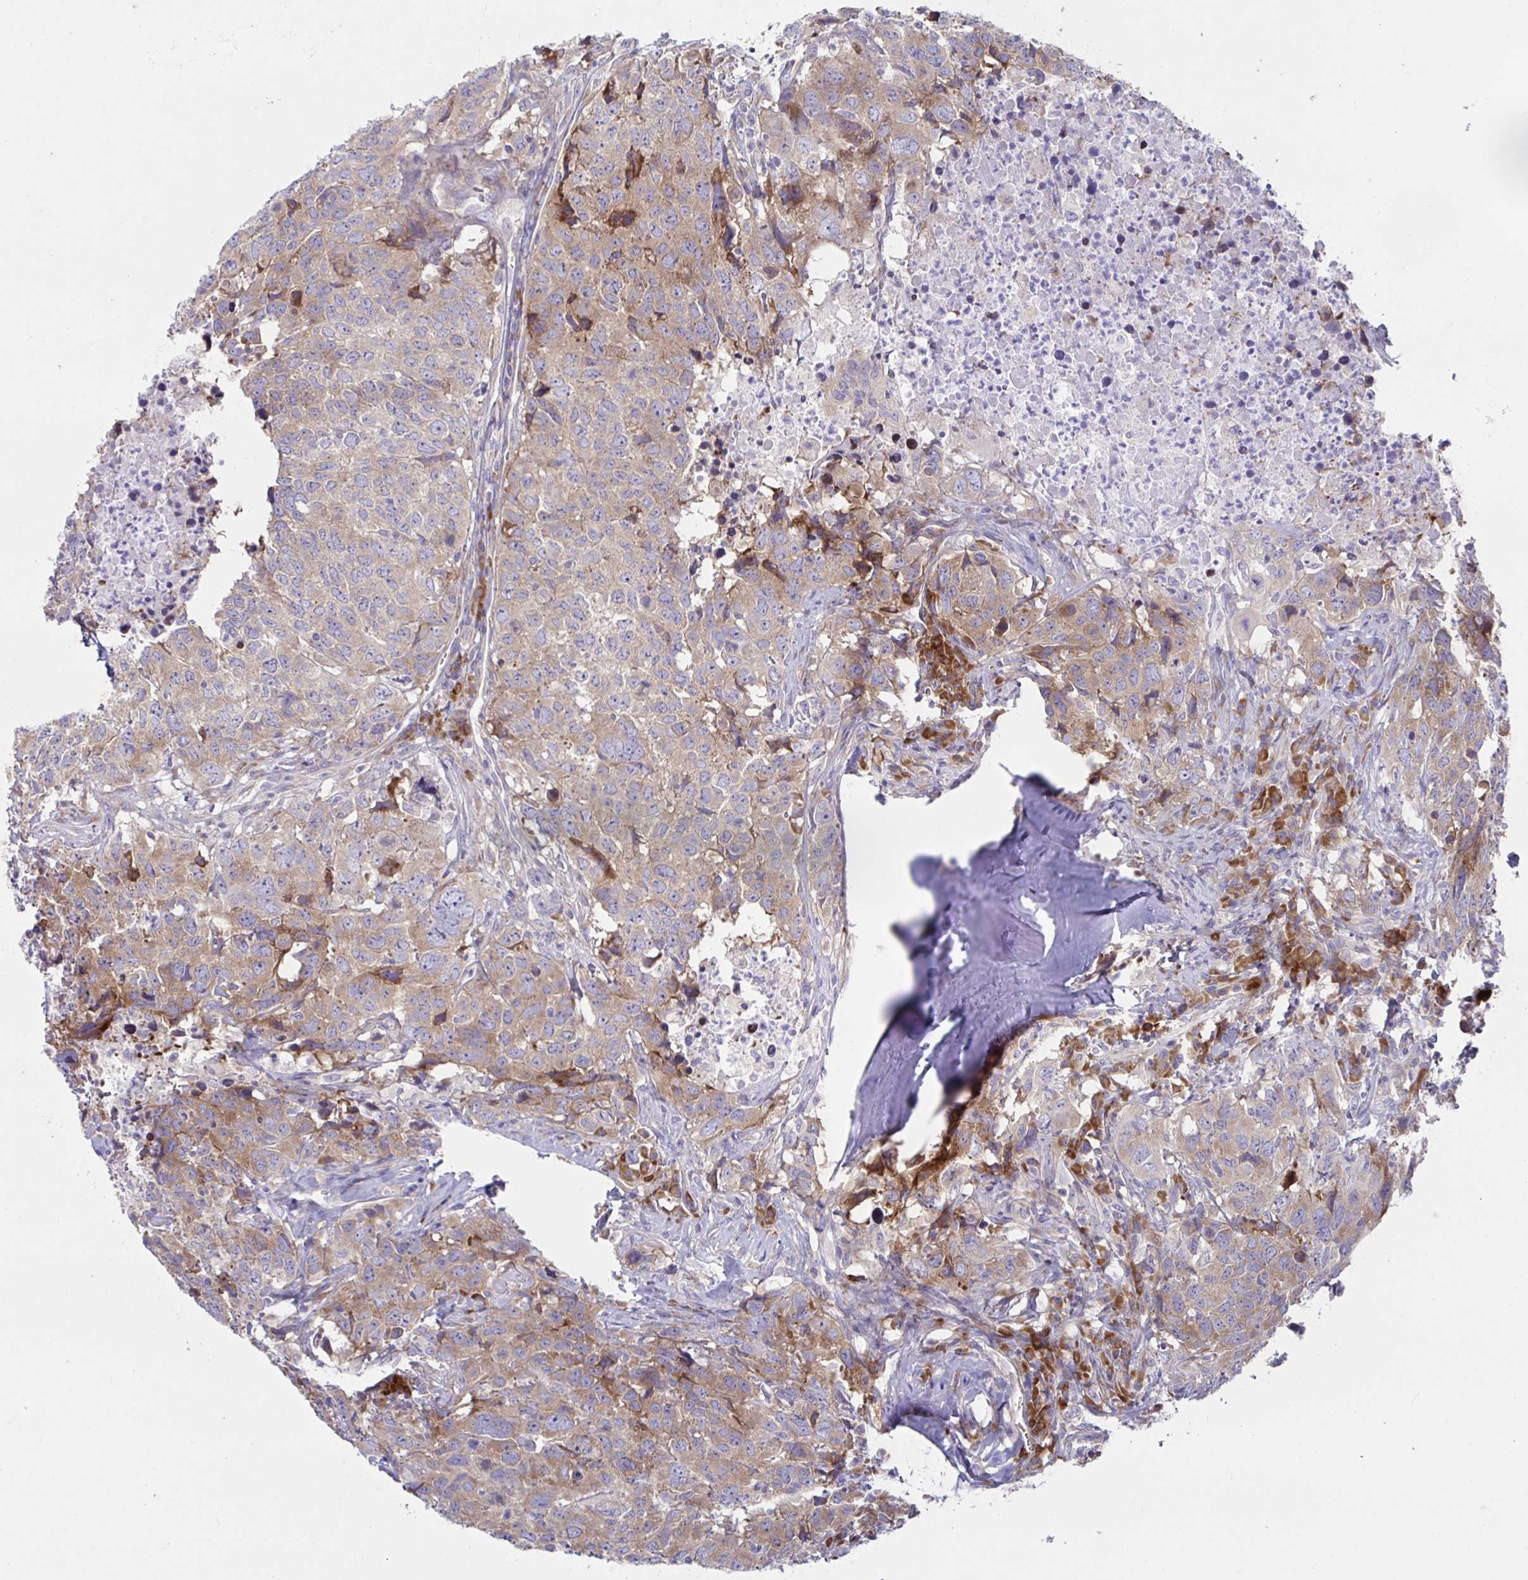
{"staining": {"intensity": "moderate", "quantity": "25%-75%", "location": "cytoplasmic/membranous"}, "tissue": "head and neck cancer", "cell_type": "Tumor cells", "image_type": "cancer", "snomed": [{"axis": "morphology", "description": "Normal tissue, NOS"}, {"axis": "morphology", "description": "Squamous cell carcinoma, NOS"}, {"axis": "topography", "description": "Skeletal muscle"}, {"axis": "topography", "description": "Vascular tissue"}, {"axis": "topography", "description": "Peripheral nerve tissue"}, {"axis": "topography", "description": "Head-Neck"}], "caption": "Squamous cell carcinoma (head and neck) stained for a protein demonstrates moderate cytoplasmic/membranous positivity in tumor cells.", "gene": "FAU", "patient": {"sex": "male", "age": 66}}